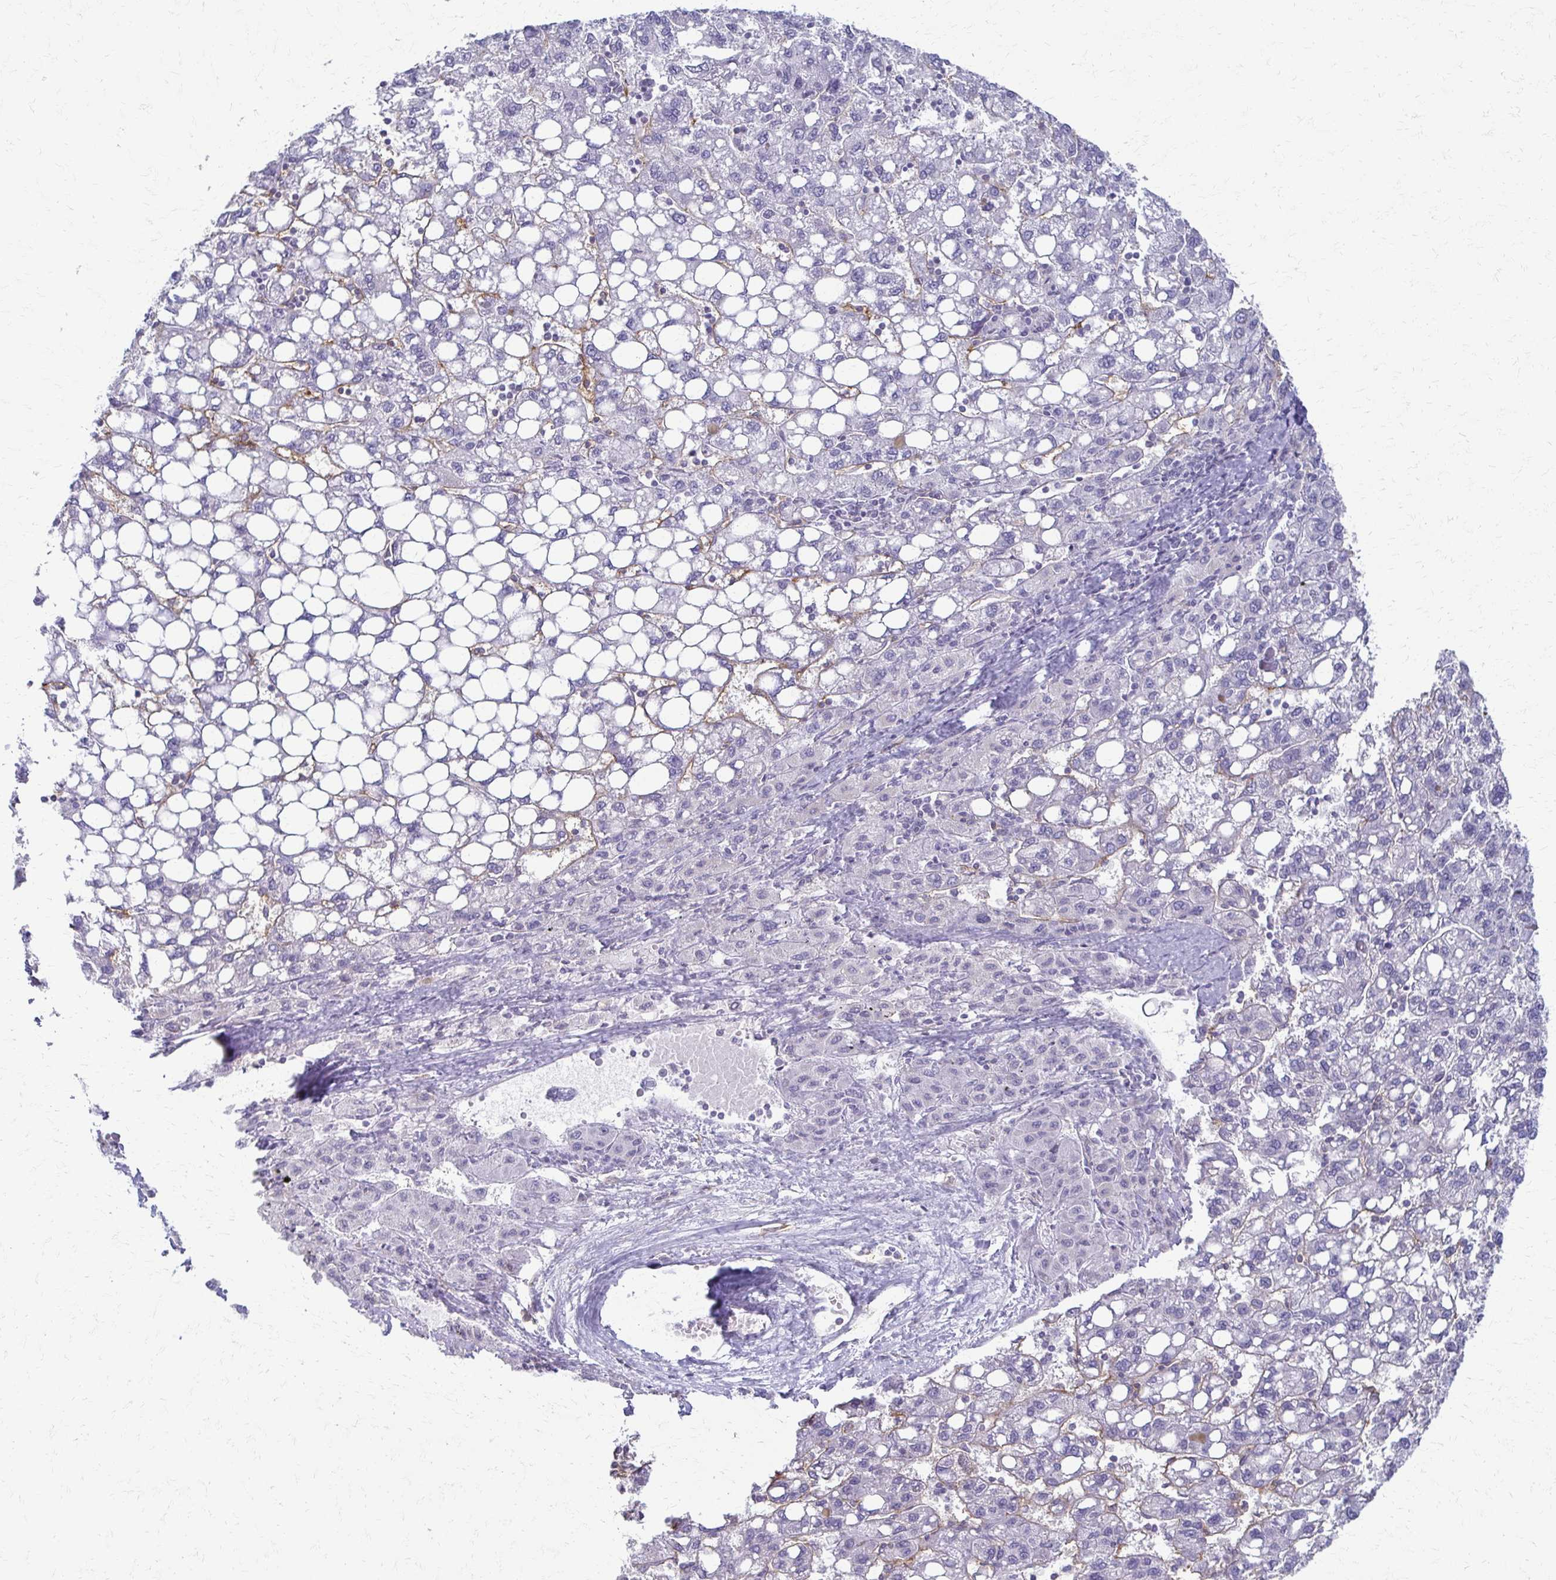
{"staining": {"intensity": "negative", "quantity": "none", "location": "none"}, "tissue": "liver cancer", "cell_type": "Tumor cells", "image_type": "cancer", "snomed": [{"axis": "morphology", "description": "Carcinoma, Hepatocellular, NOS"}, {"axis": "topography", "description": "Liver"}], "caption": "Protein analysis of liver cancer shows no significant expression in tumor cells. Brightfield microscopy of immunohistochemistry stained with DAB (brown) and hematoxylin (blue), captured at high magnification.", "gene": "FCGR2B", "patient": {"sex": "female", "age": 82}}